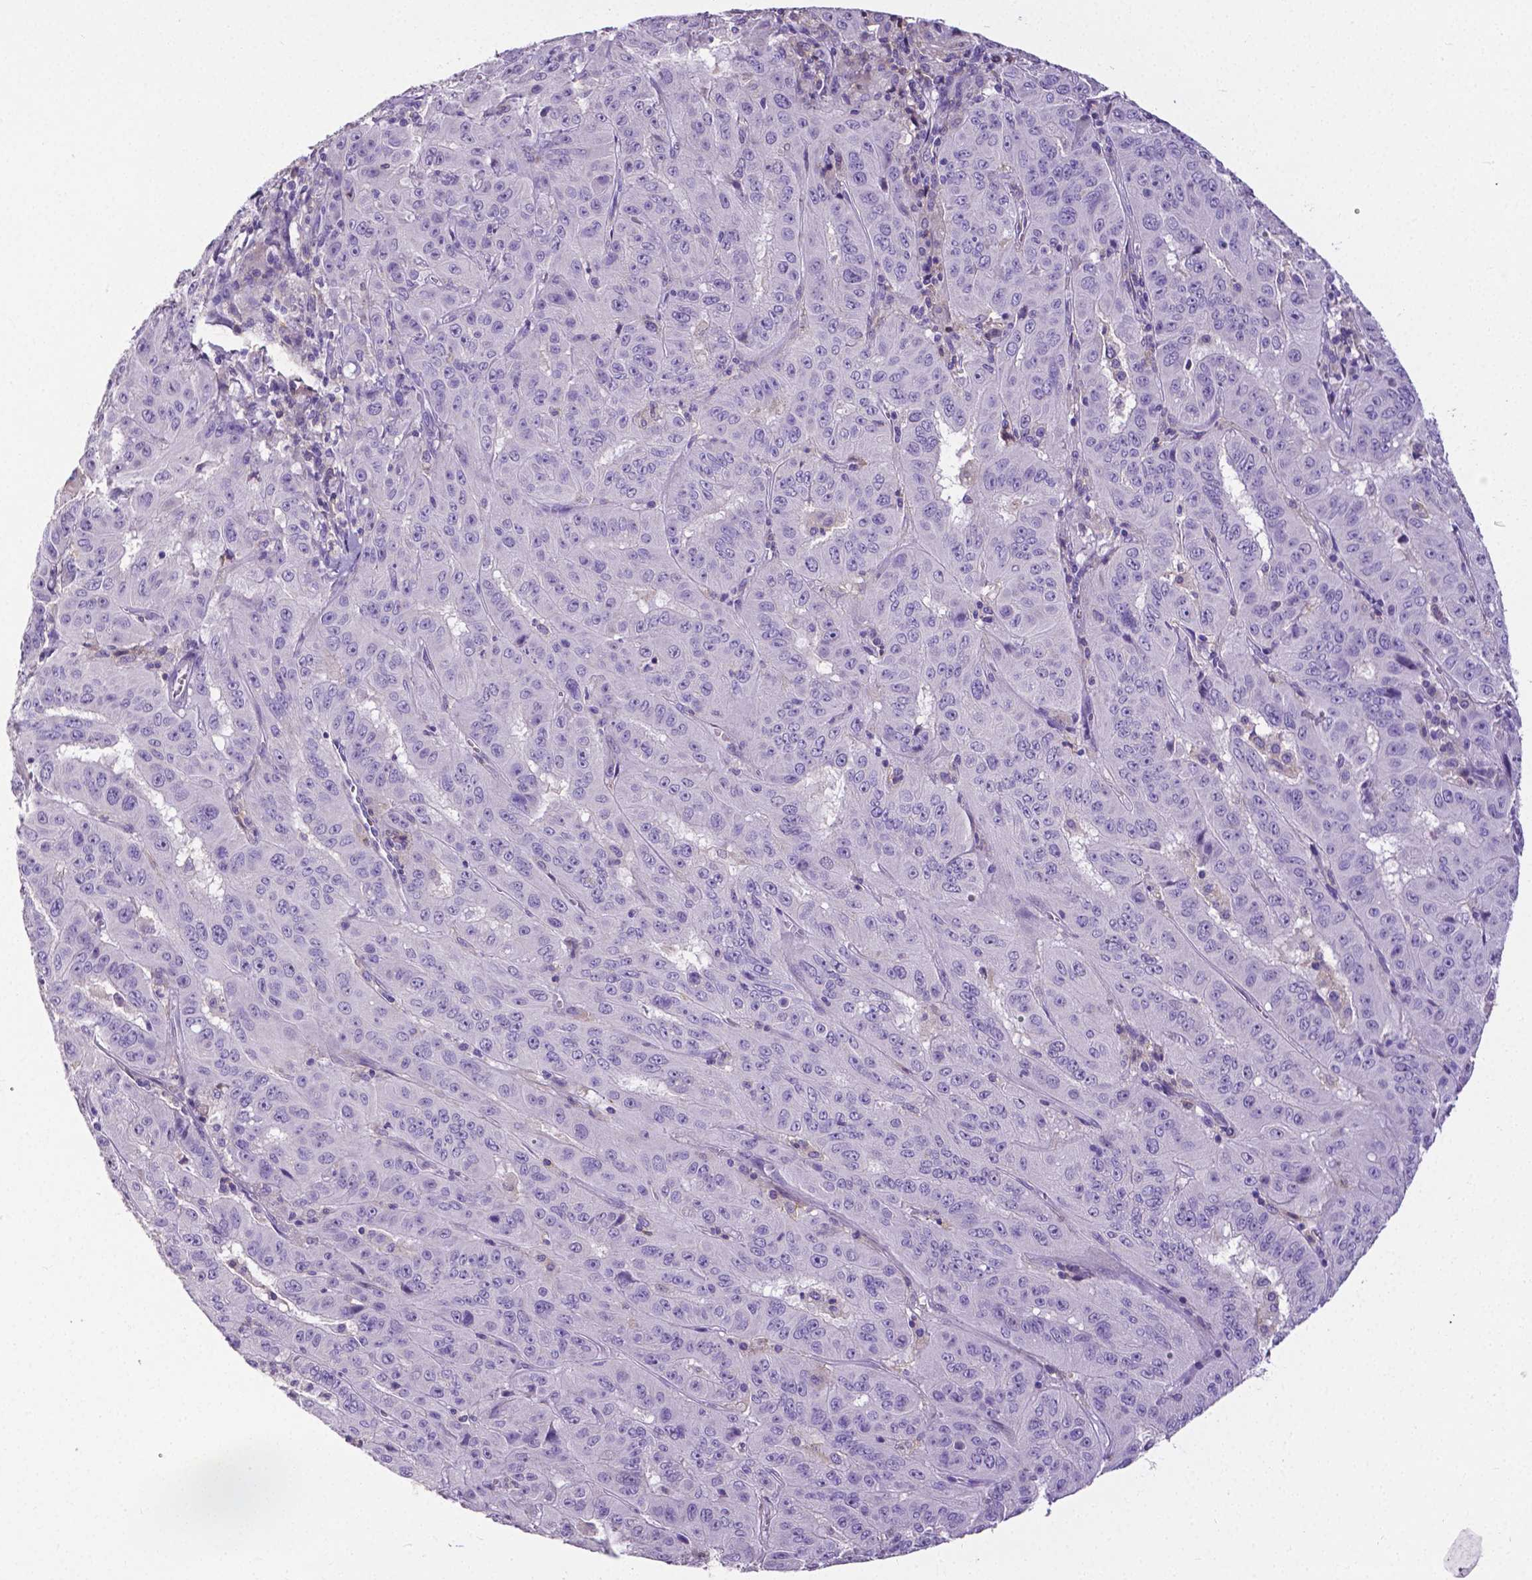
{"staining": {"intensity": "negative", "quantity": "none", "location": "none"}, "tissue": "pancreatic cancer", "cell_type": "Tumor cells", "image_type": "cancer", "snomed": [{"axis": "morphology", "description": "Adenocarcinoma, NOS"}, {"axis": "topography", "description": "Pancreas"}], "caption": "Human pancreatic cancer (adenocarcinoma) stained for a protein using IHC shows no staining in tumor cells.", "gene": "CD4", "patient": {"sex": "male", "age": 63}}